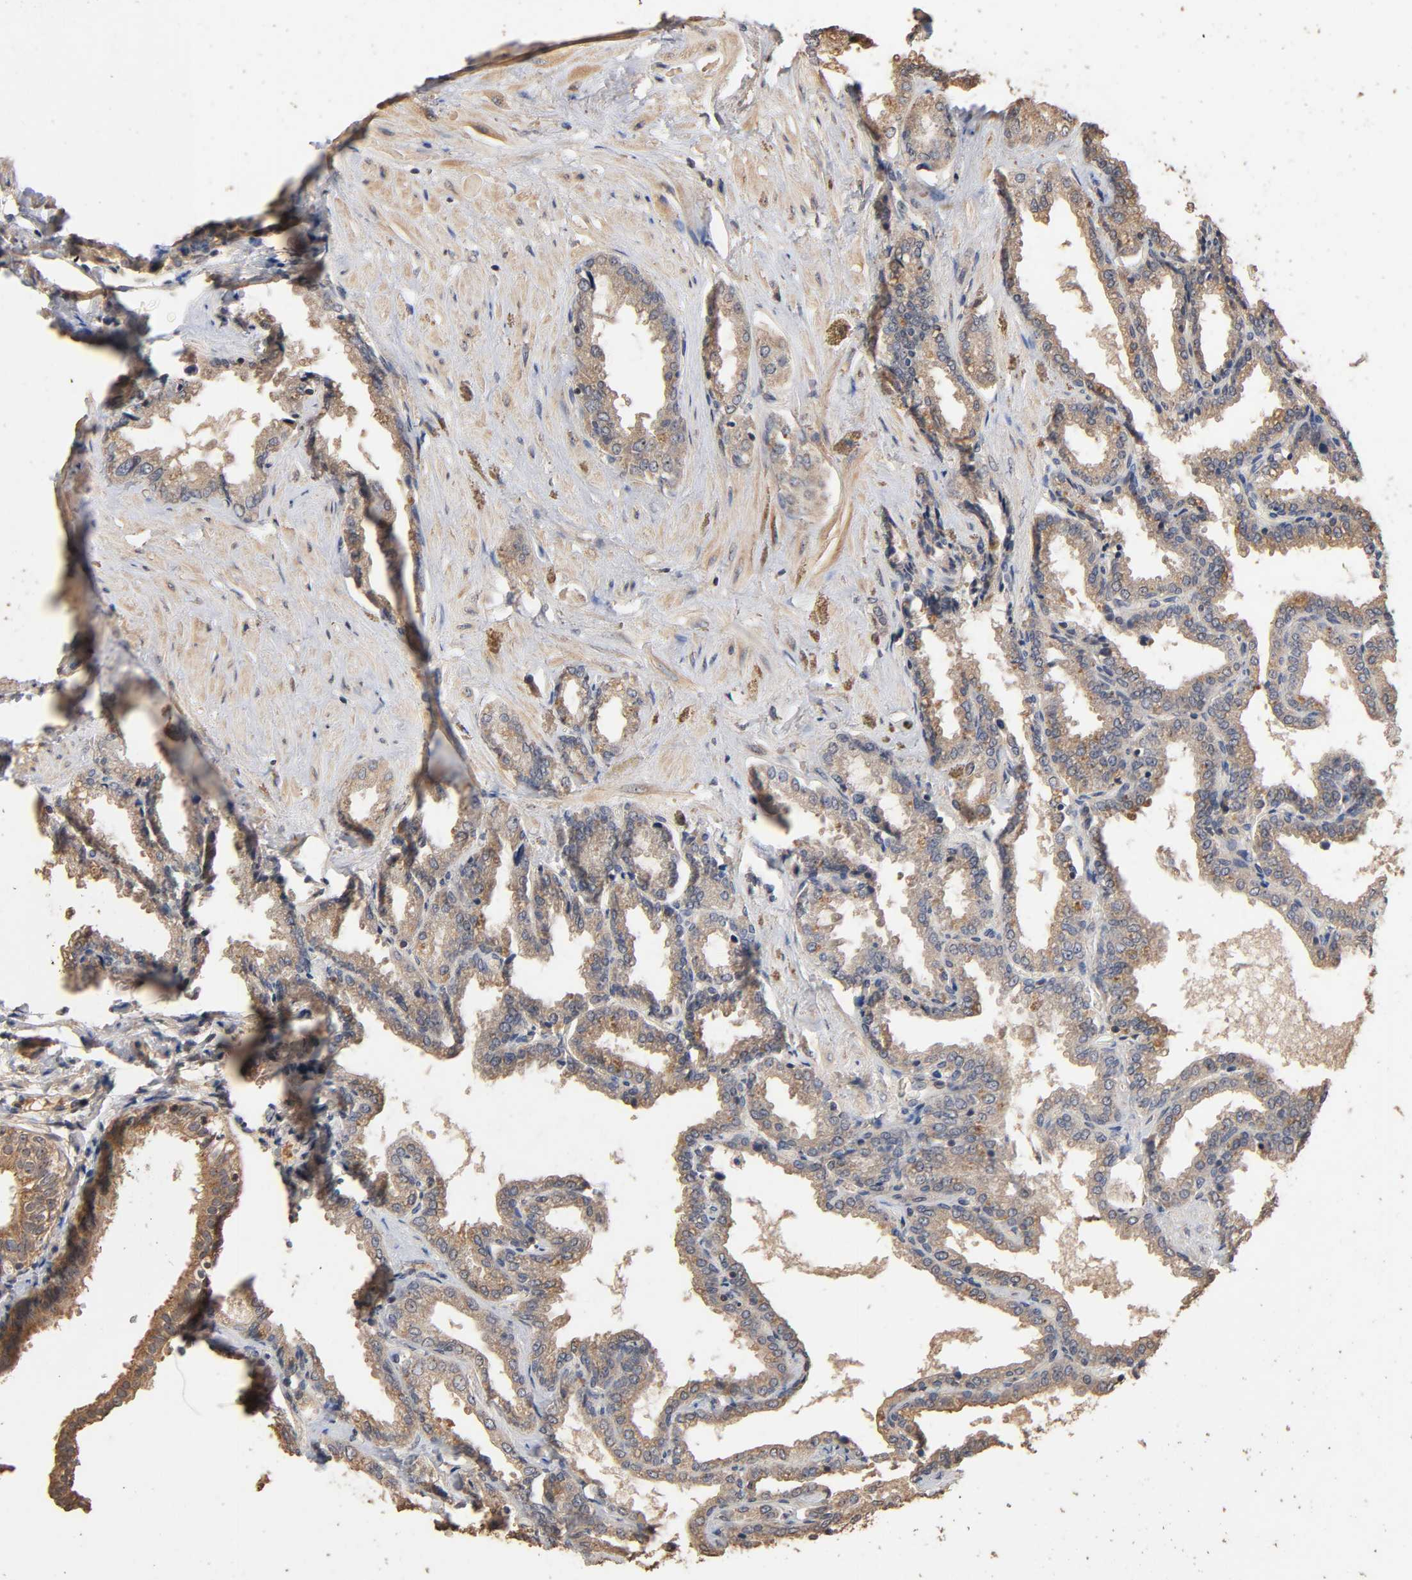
{"staining": {"intensity": "moderate", "quantity": ">75%", "location": "cytoplasmic/membranous"}, "tissue": "seminal vesicle", "cell_type": "Glandular cells", "image_type": "normal", "snomed": [{"axis": "morphology", "description": "Normal tissue, NOS"}, {"axis": "topography", "description": "Seminal veicle"}], "caption": "Seminal vesicle was stained to show a protein in brown. There is medium levels of moderate cytoplasmic/membranous expression in about >75% of glandular cells. (DAB (3,3'-diaminobenzidine) = brown stain, brightfield microscopy at high magnification).", "gene": "ARHGEF7", "patient": {"sex": "male", "age": 46}}